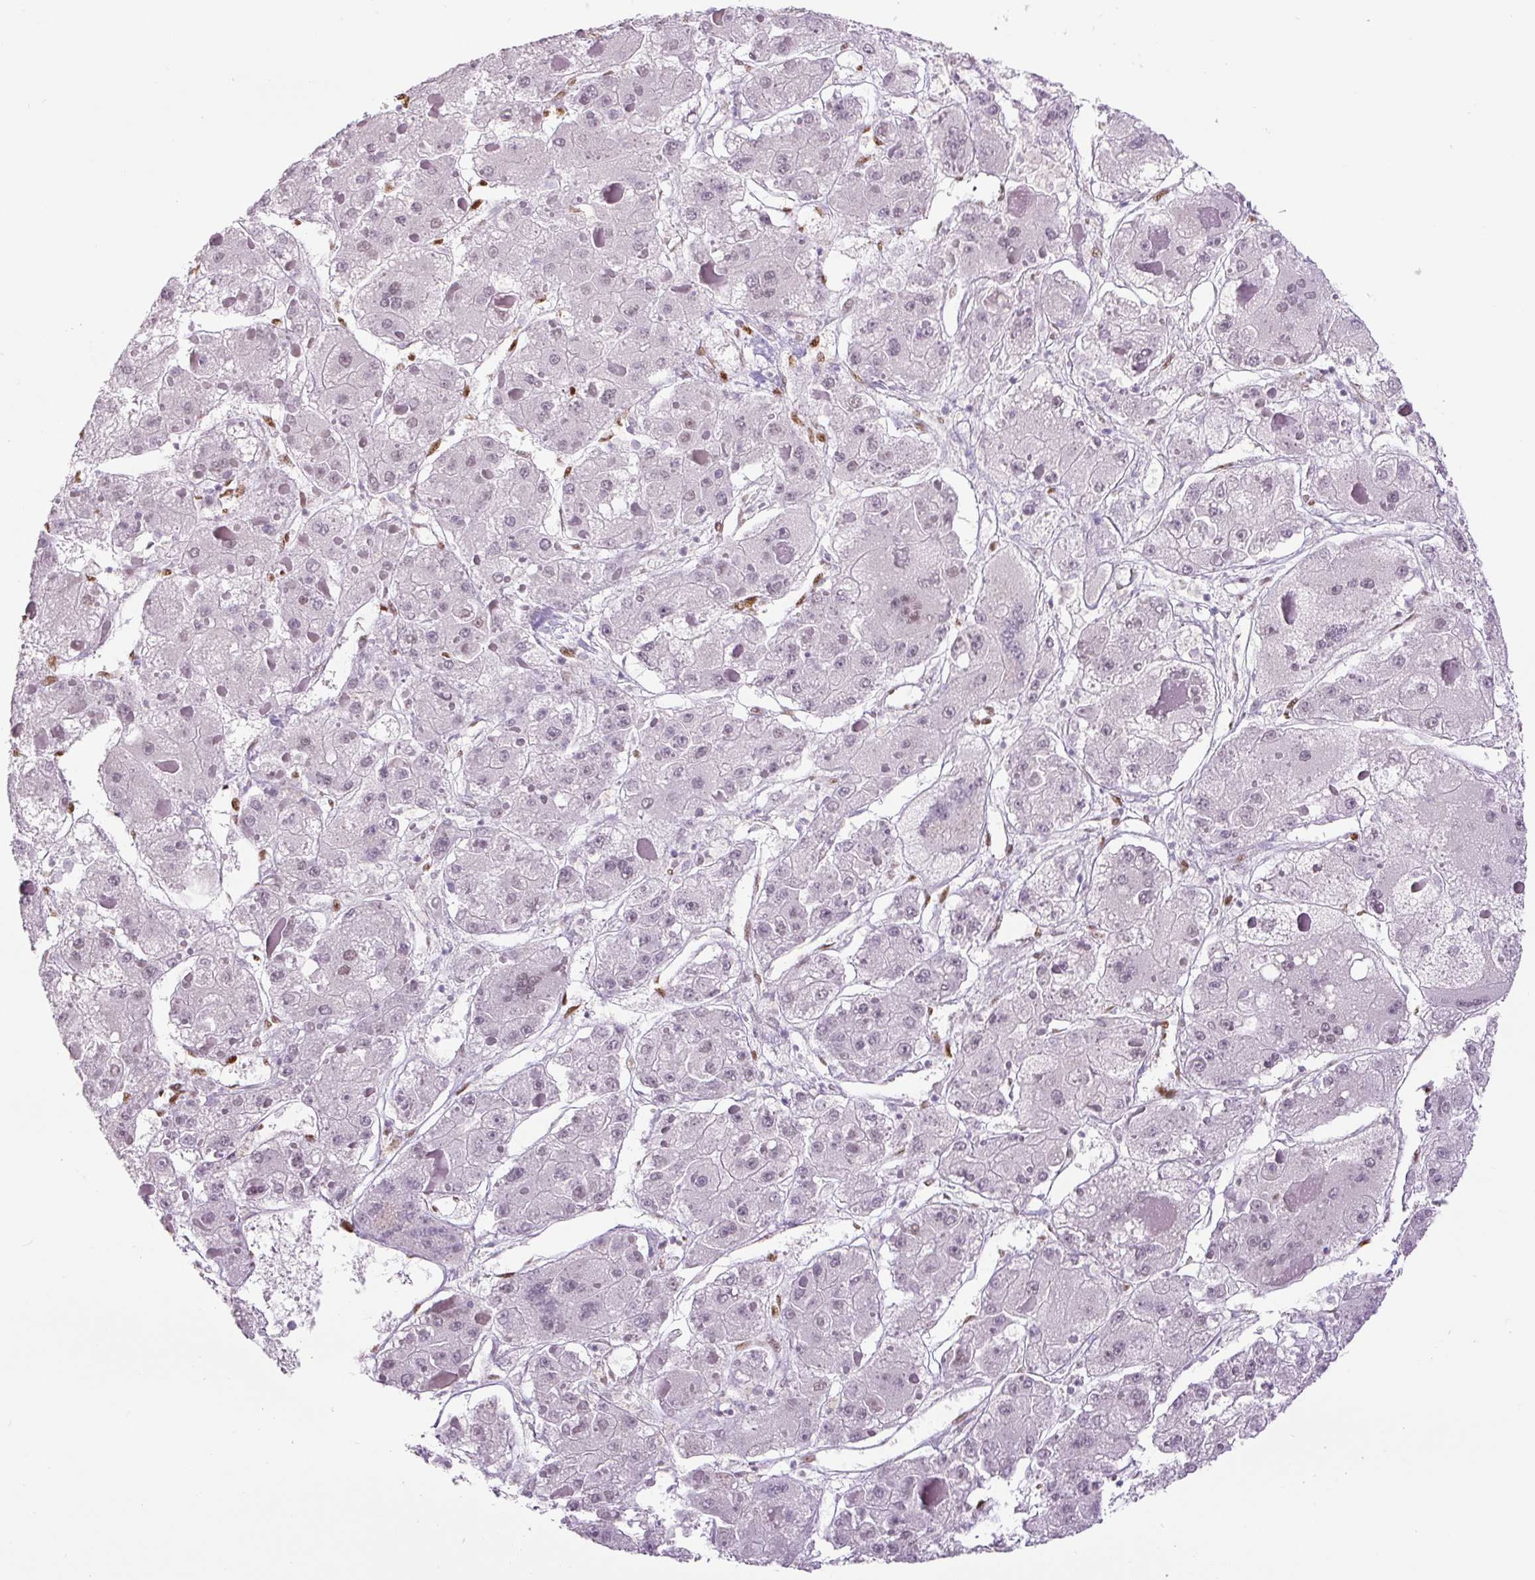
{"staining": {"intensity": "negative", "quantity": "none", "location": "none"}, "tissue": "liver cancer", "cell_type": "Tumor cells", "image_type": "cancer", "snomed": [{"axis": "morphology", "description": "Carcinoma, Hepatocellular, NOS"}, {"axis": "topography", "description": "Liver"}], "caption": "Tumor cells are negative for protein expression in human liver hepatocellular carcinoma.", "gene": "ZEB1", "patient": {"sex": "female", "age": 73}}